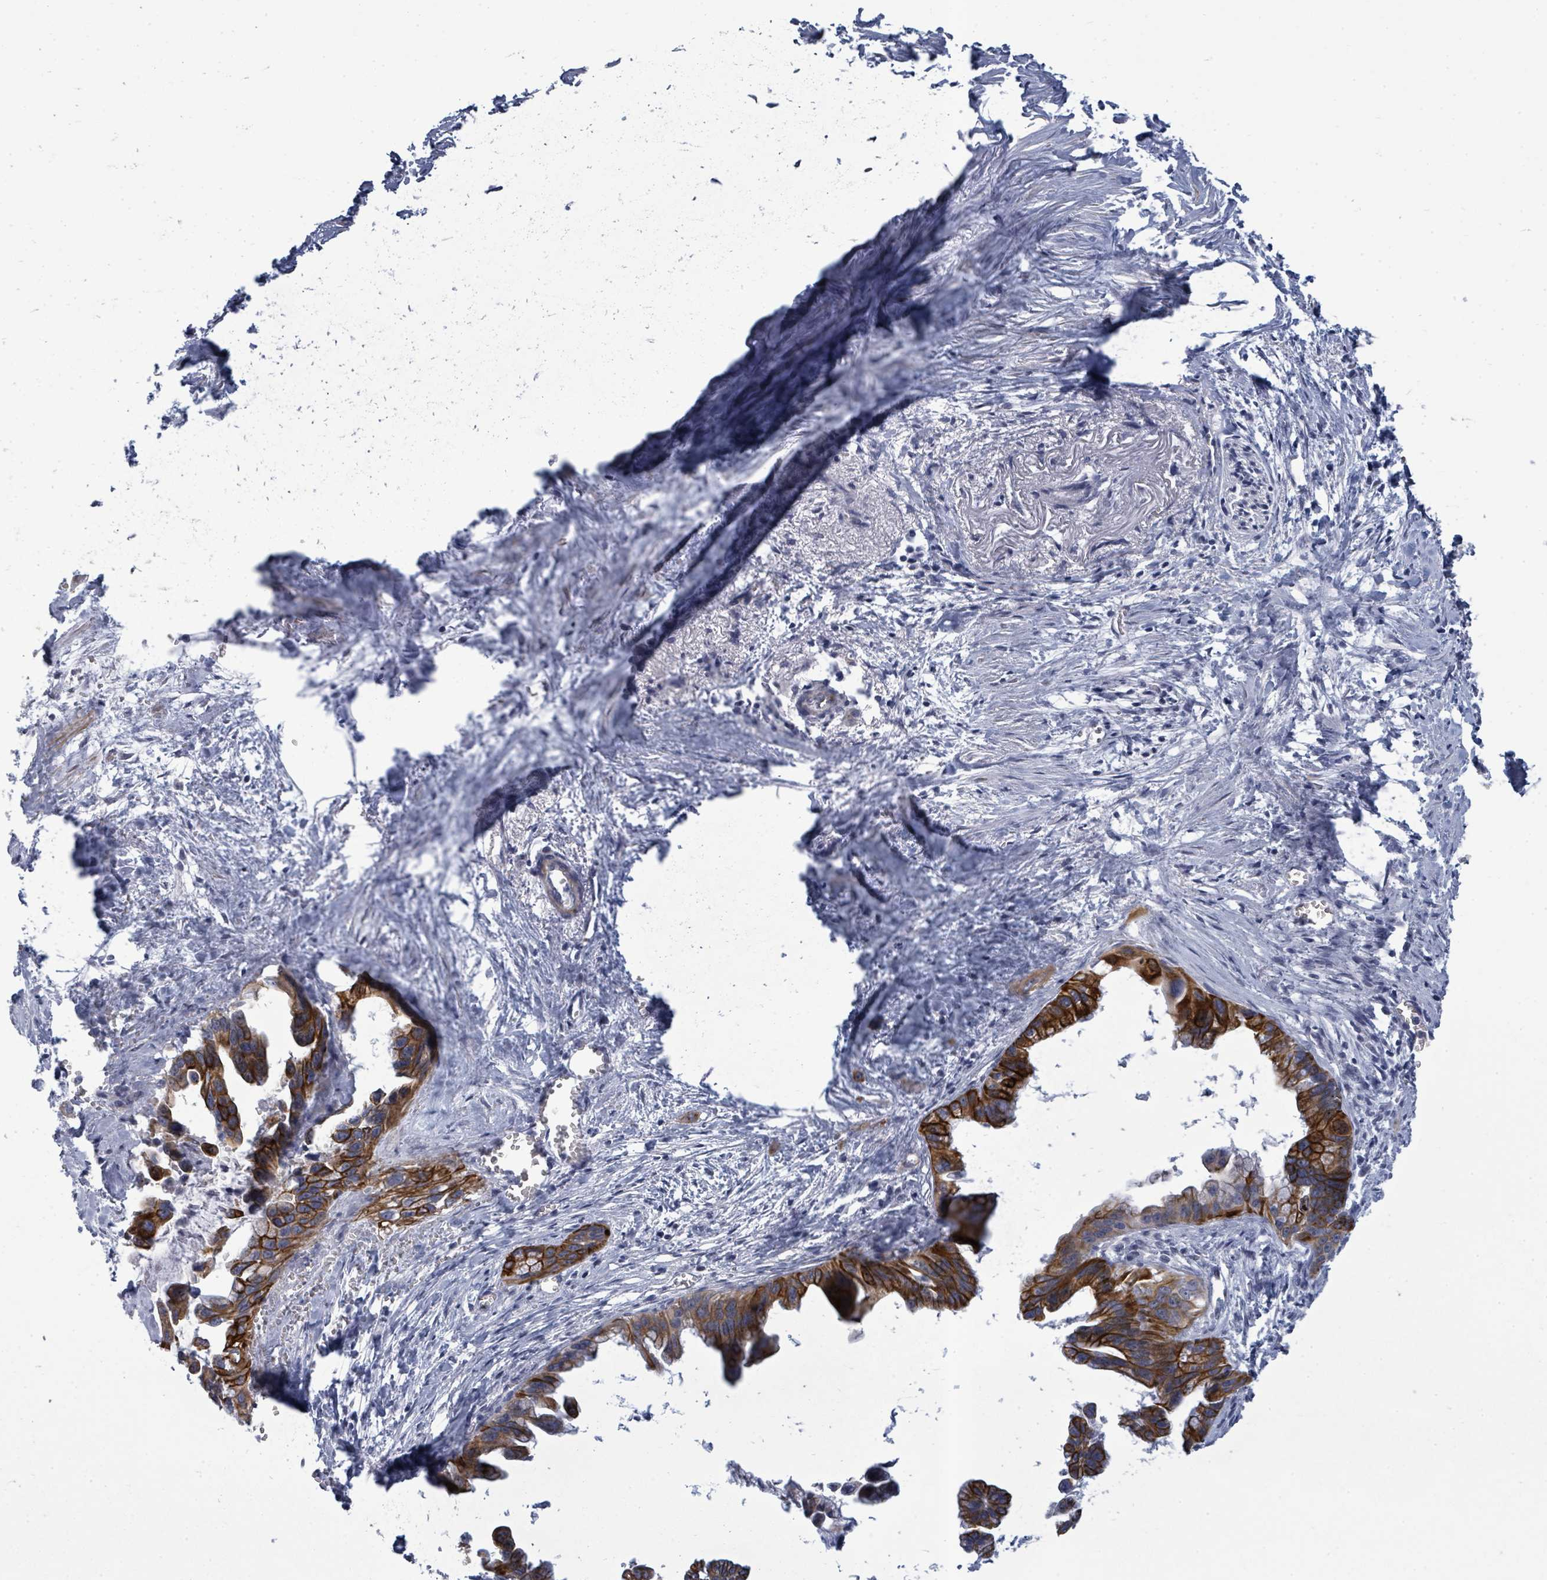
{"staining": {"intensity": "strong", "quantity": ">75%", "location": "cytoplasmic/membranous"}, "tissue": "pancreatic cancer", "cell_type": "Tumor cells", "image_type": "cancer", "snomed": [{"axis": "morphology", "description": "Adenocarcinoma, NOS"}, {"axis": "topography", "description": "Pancreas"}], "caption": "Human pancreatic cancer stained with a protein marker demonstrates strong staining in tumor cells.", "gene": "PTPN20", "patient": {"sex": "male", "age": 61}}